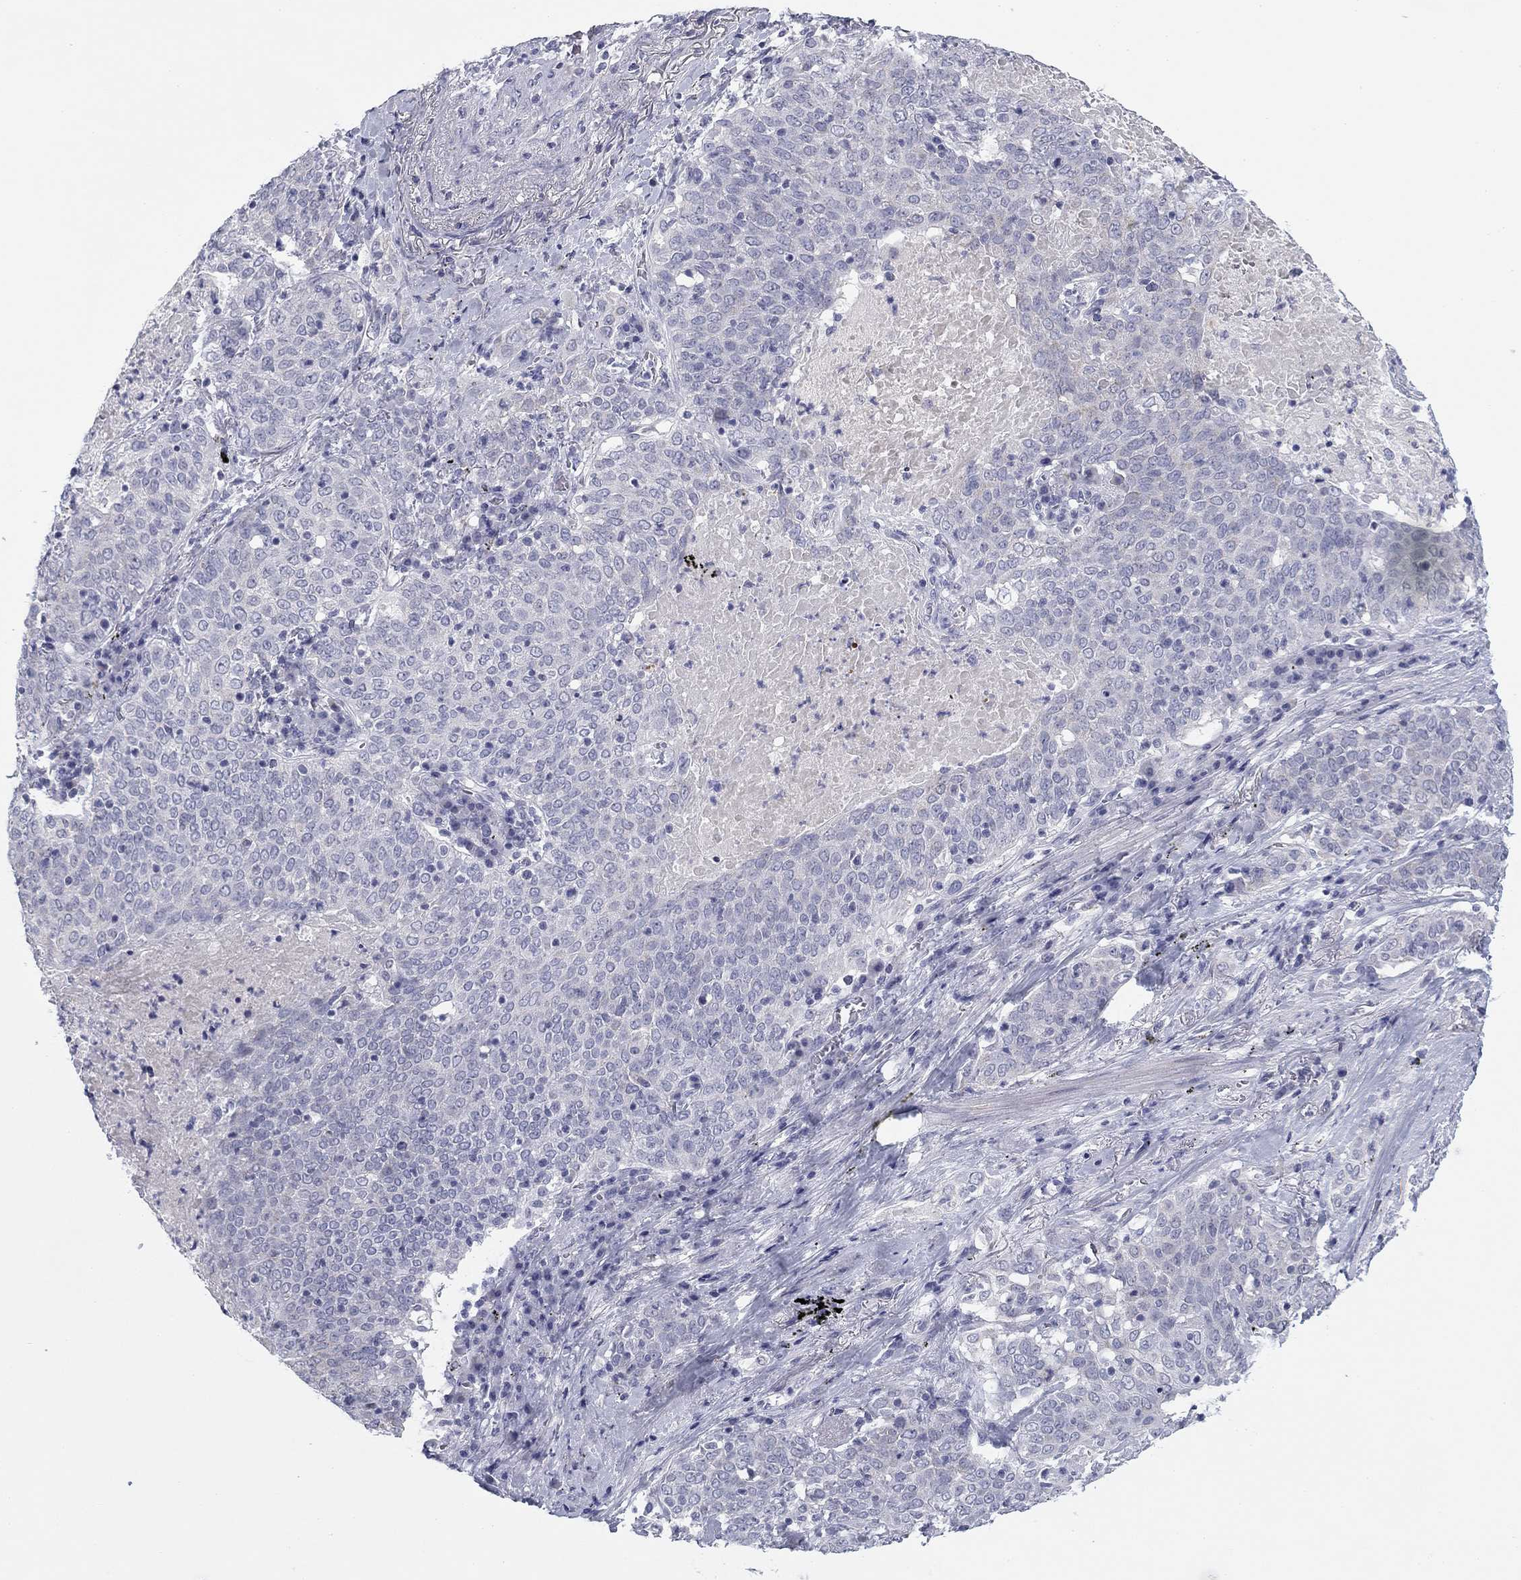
{"staining": {"intensity": "negative", "quantity": "none", "location": "none"}, "tissue": "lung cancer", "cell_type": "Tumor cells", "image_type": "cancer", "snomed": [{"axis": "morphology", "description": "Squamous cell carcinoma, NOS"}, {"axis": "topography", "description": "Lung"}], "caption": "The micrograph displays no significant positivity in tumor cells of lung cancer (squamous cell carcinoma).", "gene": "PRPH", "patient": {"sex": "male", "age": 82}}